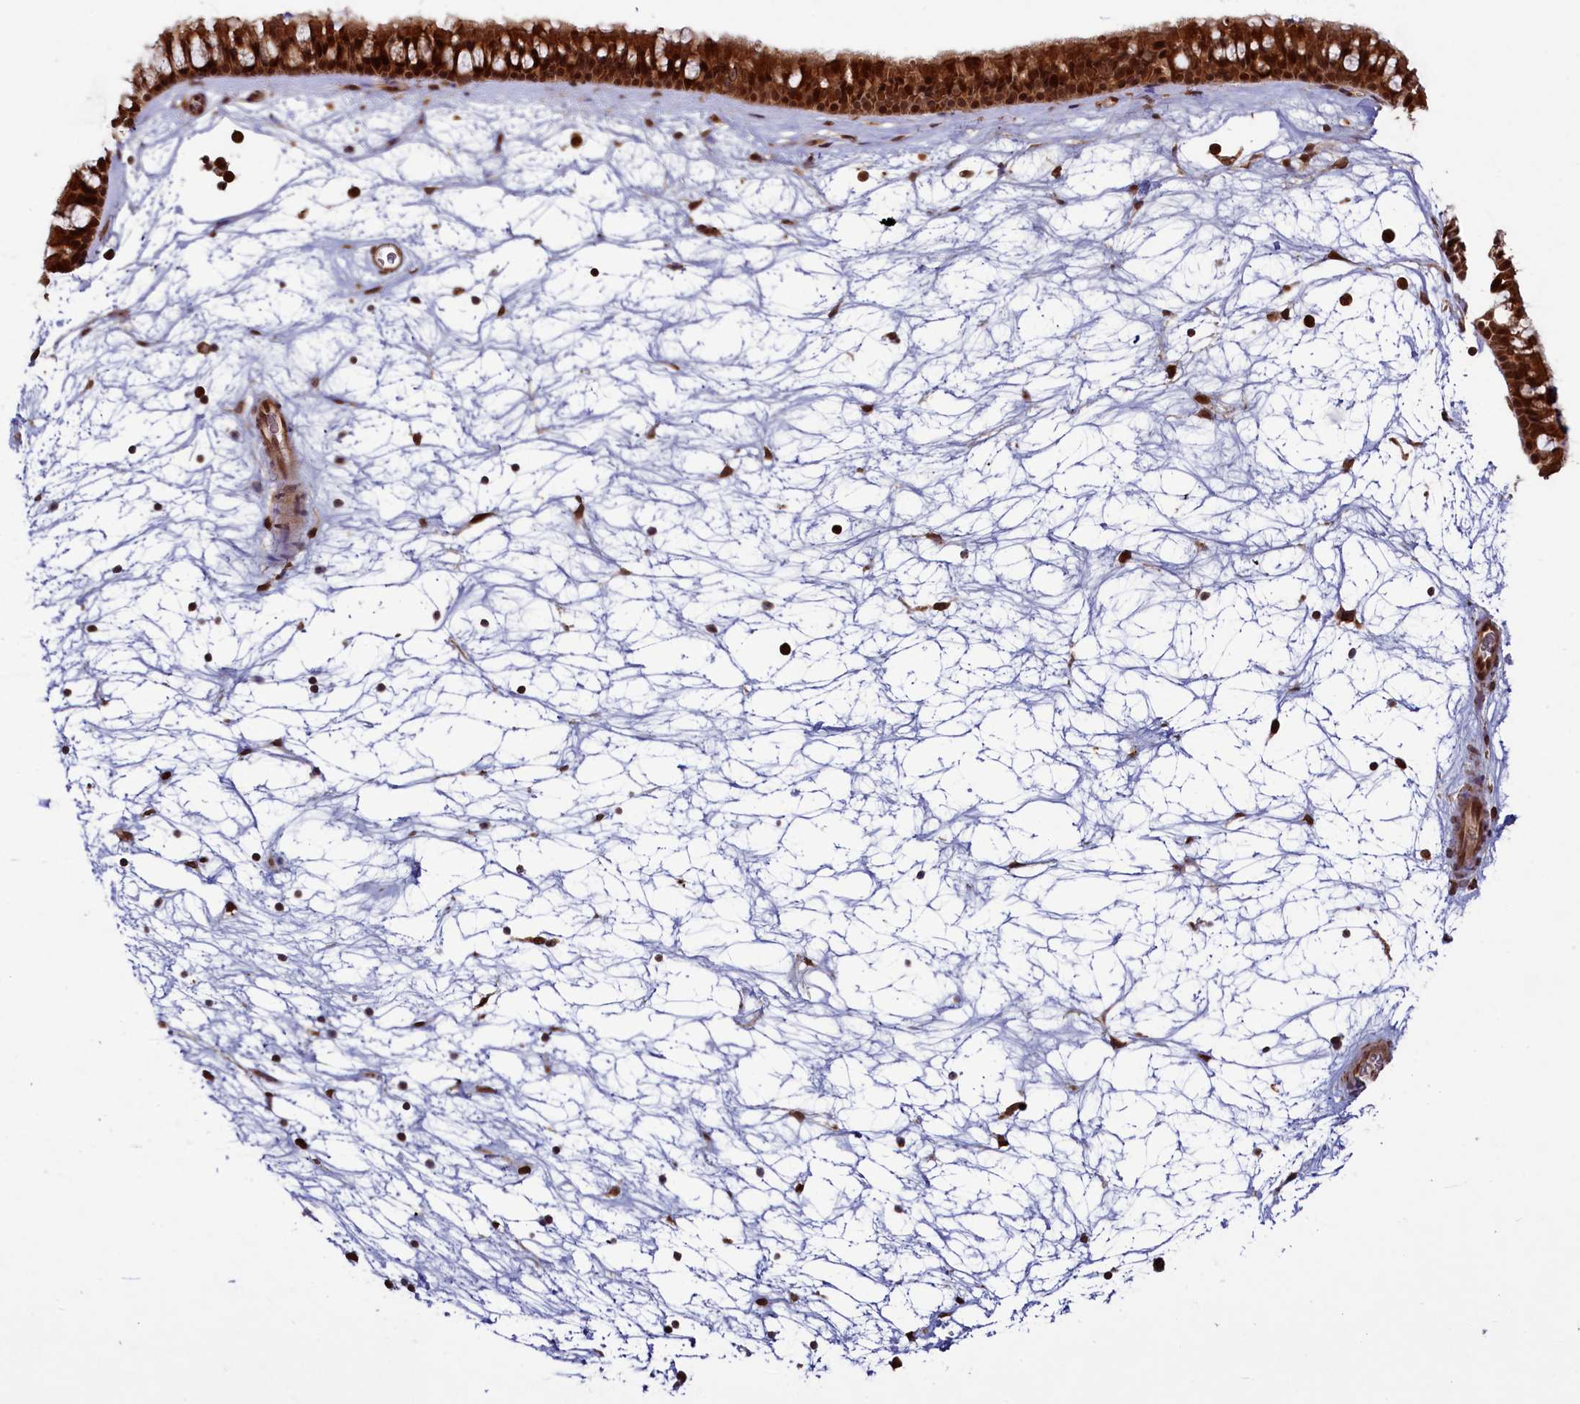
{"staining": {"intensity": "strong", "quantity": ">75%", "location": "cytoplasmic/membranous,nuclear"}, "tissue": "nasopharynx", "cell_type": "Respiratory epithelial cells", "image_type": "normal", "snomed": [{"axis": "morphology", "description": "Normal tissue, NOS"}, {"axis": "topography", "description": "Nasopharynx"}], "caption": "Immunohistochemistry (DAB) staining of benign nasopharynx demonstrates strong cytoplasmic/membranous,nuclear protein expression in approximately >75% of respiratory epithelial cells.", "gene": "NAE1", "patient": {"sex": "male", "age": 64}}